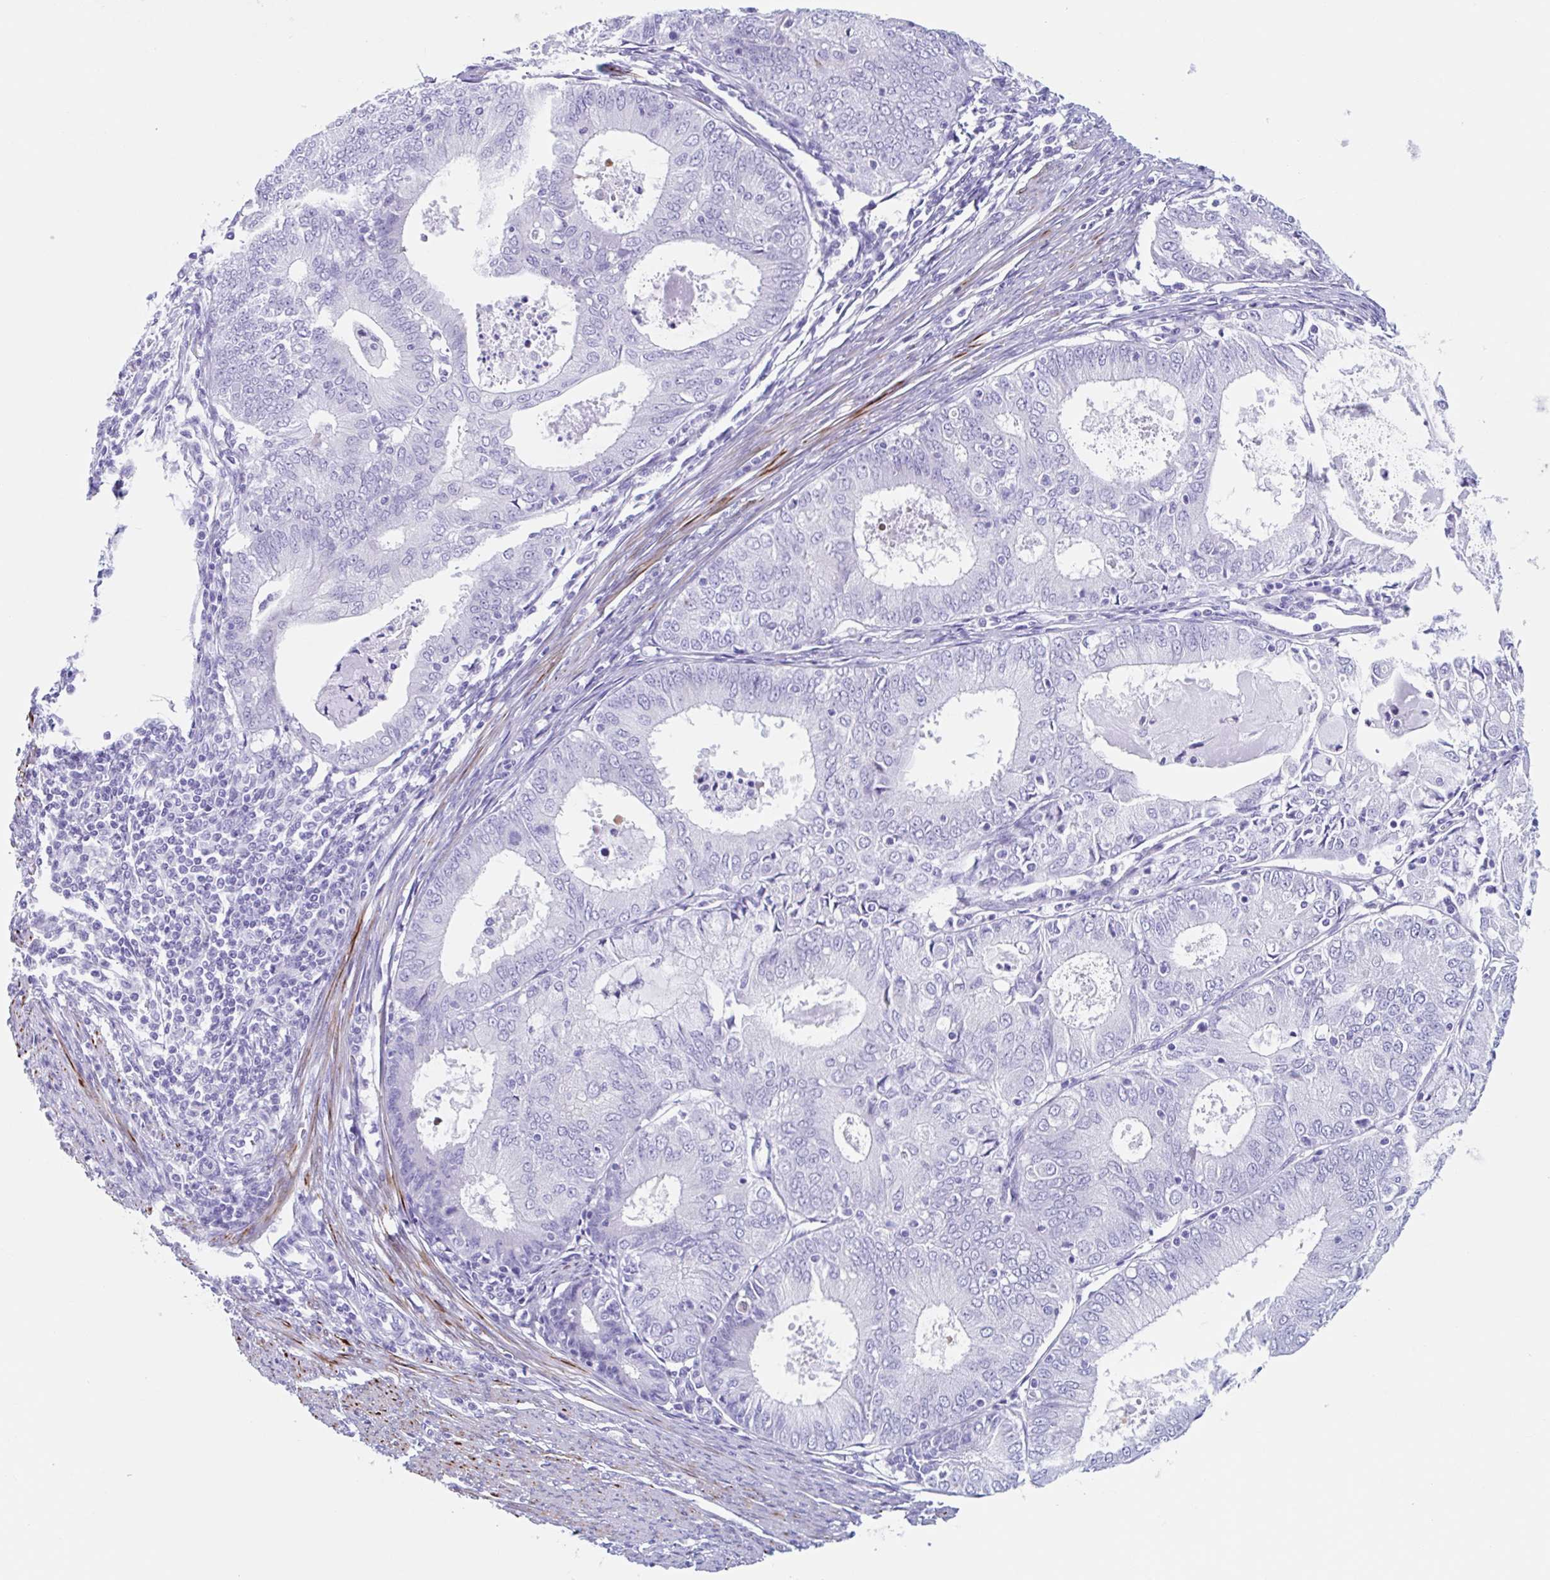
{"staining": {"intensity": "negative", "quantity": "none", "location": "none"}, "tissue": "endometrial cancer", "cell_type": "Tumor cells", "image_type": "cancer", "snomed": [{"axis": "morphology", "description": "Adenocarcinoma, NOS"}, {"axis": "topography", "description": "Endometrium"}], "caption": "Tumor cells are negative for protein expression in human adenocarcinoma (endometrial).", "gene": "CPTP", "patient": {"sex": "female", "age": 57}}